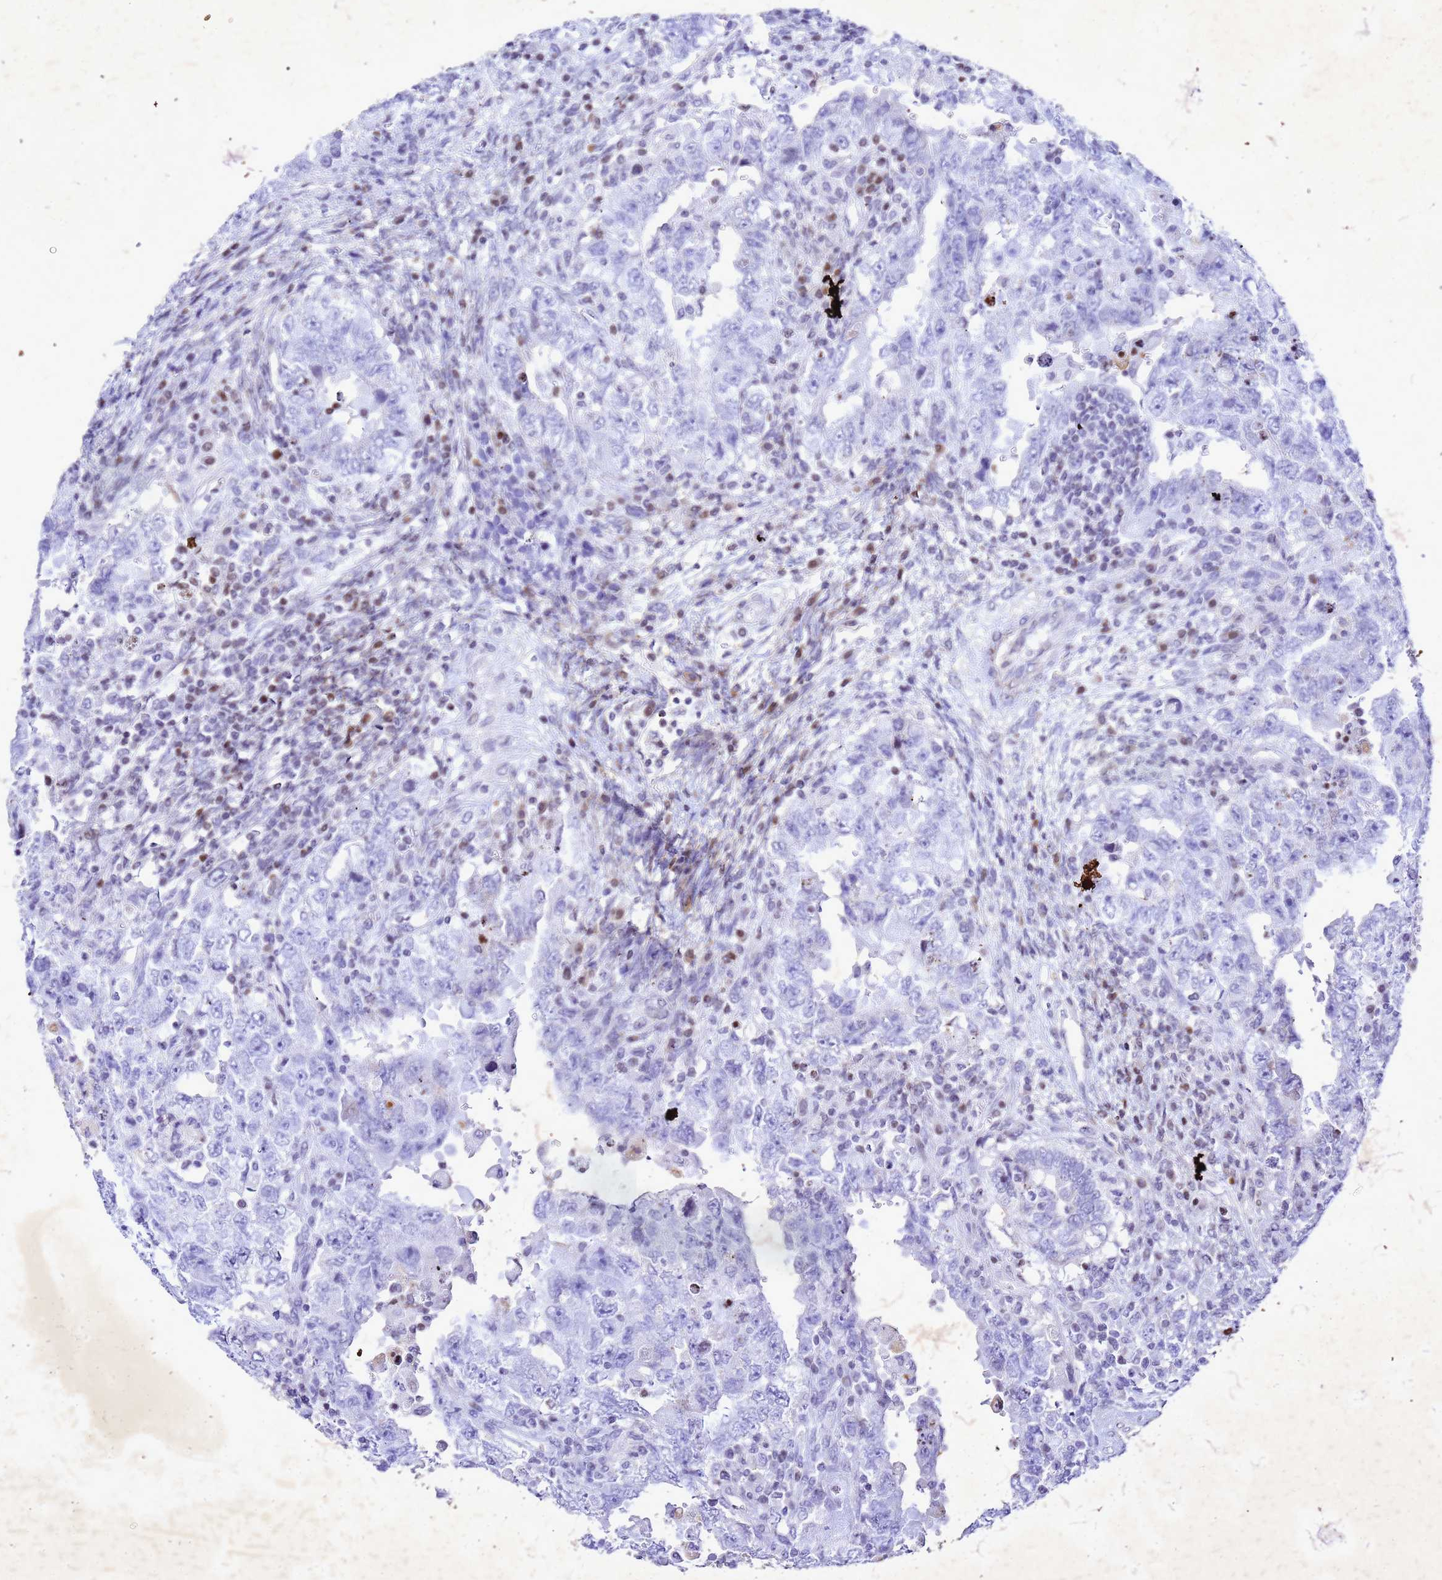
{"staining": {"intensity": "negative", "quantity": "none", "location": "none"}, "tissue": "testis cancer", "cell_type": "Tumor cells", "image_type": "cancer", "snomed": [{"axis": "morphology", "description": "Carcinoma, Embryonal, NOS"}, {"axis": "topography", "description": "Testis"}], "caption": "Testis embryonal carcinoma was stained to show a protein in brown. There is no significant positivity in tumor cells.", "gene": "COPS9", "patient": {"sex": "male", "age": 26}}